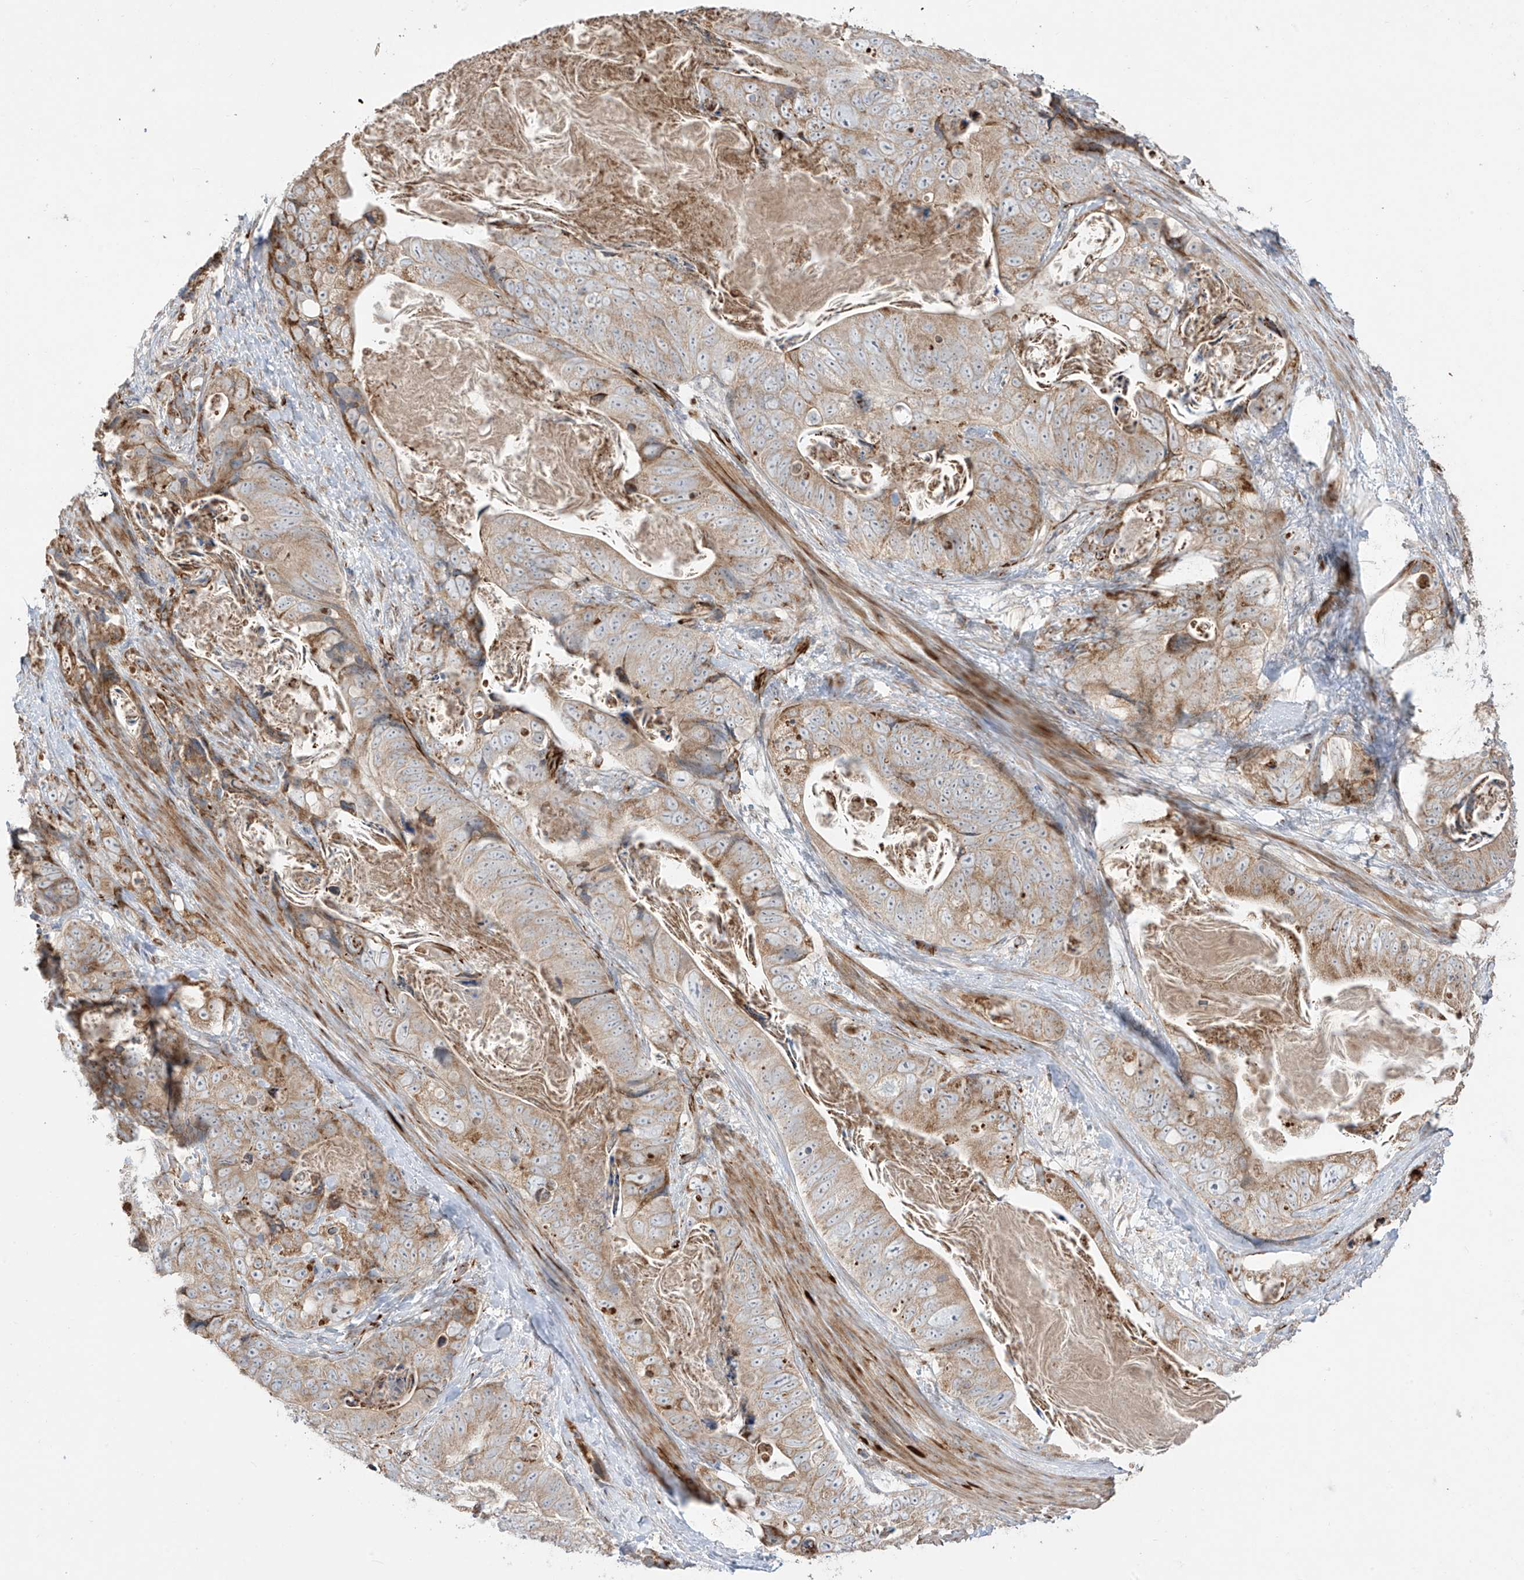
{"staining": {"intensity": "weak", "quantity": ">75%", "location": "cytoplasmic/membranous"}, "tissue": "stomach cancer", "cell_type": "Tumor cells", "image_type": "cancer", "snomed": [{"axis": "morphology", "description": "Normal tissue, NOS"}, {"axis": "morphology", "description": "Adenocarcinoma, NOS"}, {"axis": "topography", "description": "Stomach"}], "caption": "This is an image of IHC staining of stomach cancer, which shows weak expression in the cytoplasmic/membranous of tumor cells.", "gene": "DCDC2", "patient": {"sex": "female", "age": 89}}